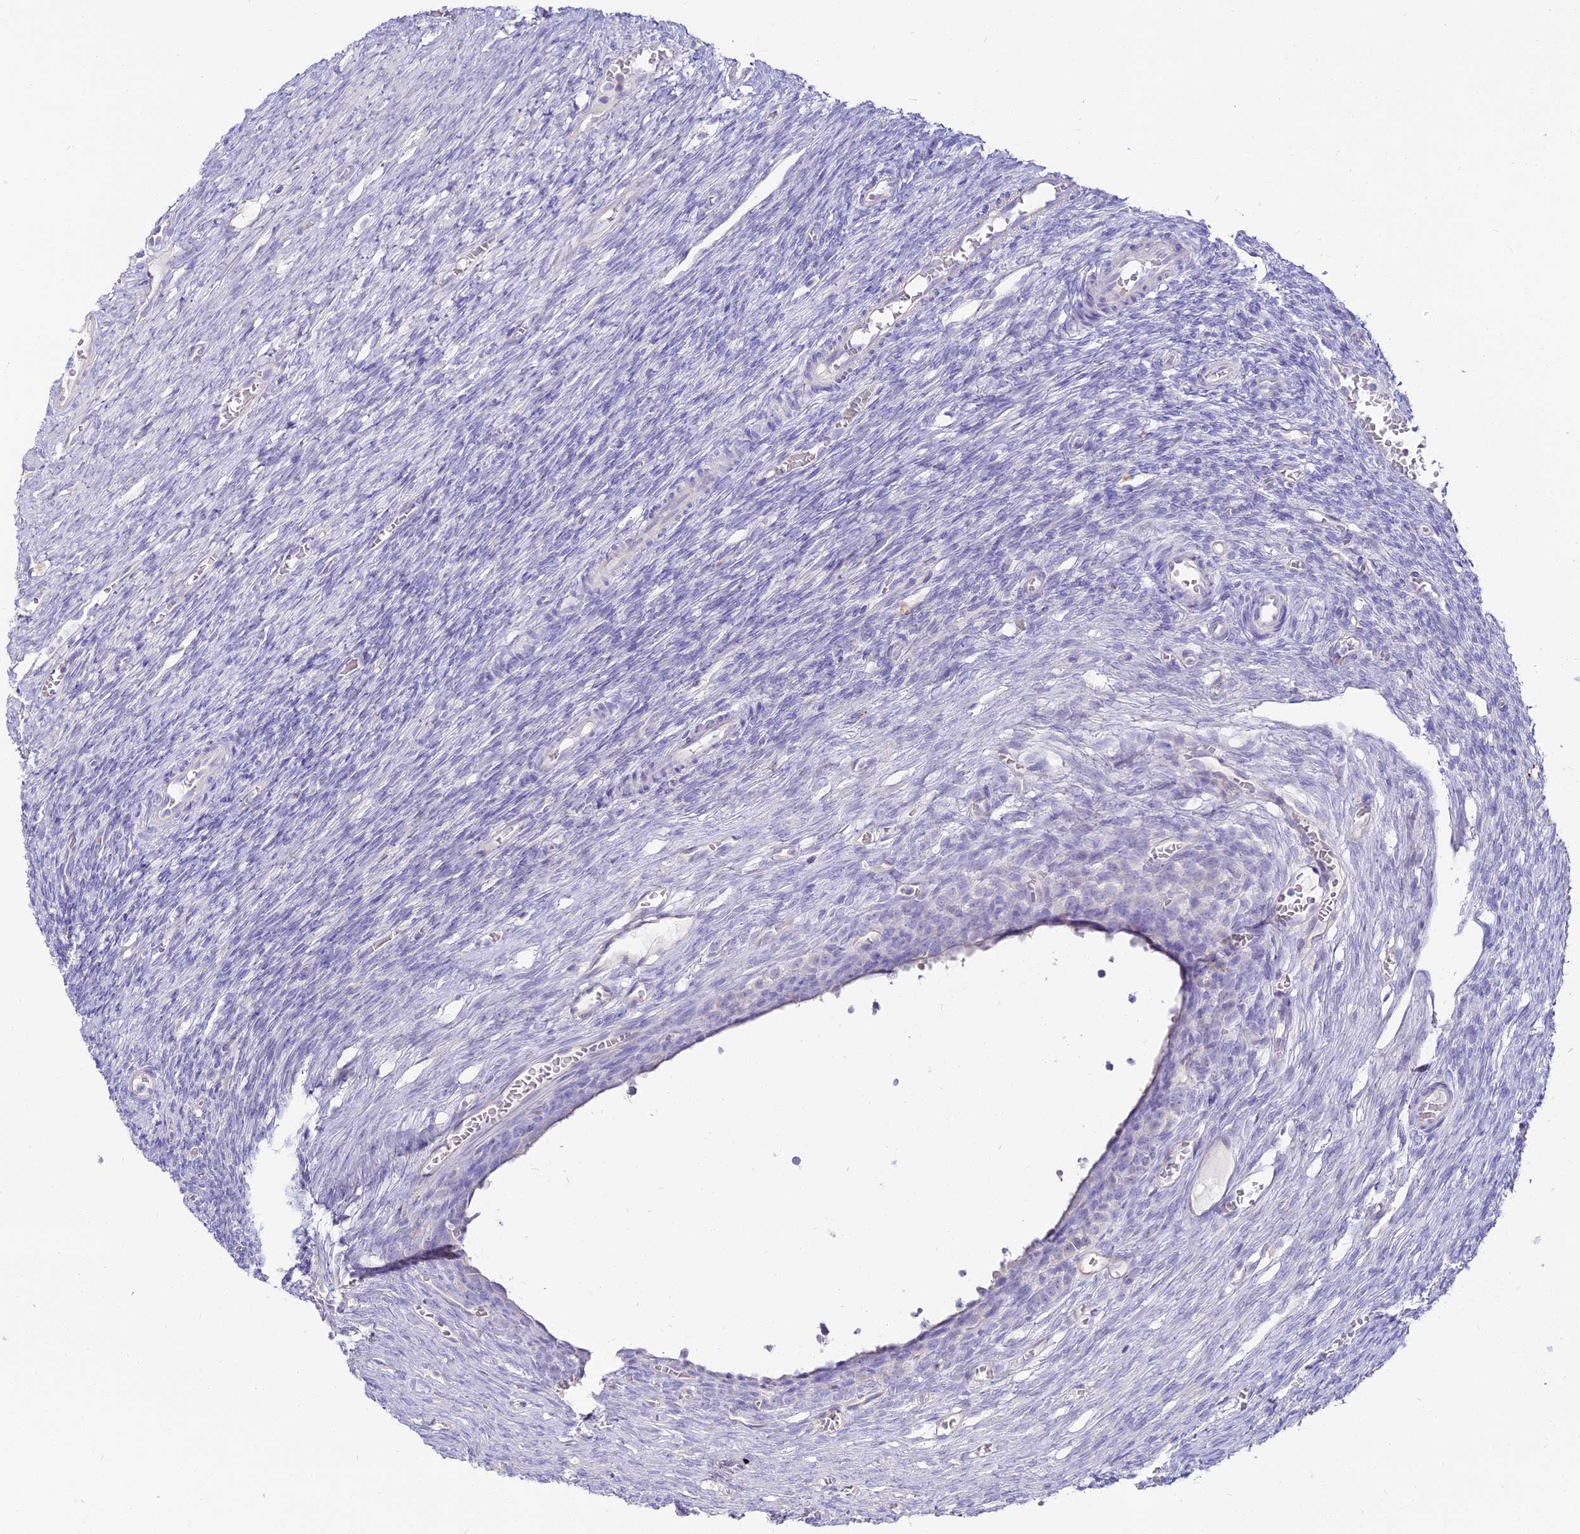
{"staining": {"intensity": "negative", "quantity": "none", "location": "none"}, "tissue": "ovary", "cell_type": "Ovarian stroma cells", "image_type": "normal", "snomed": [{"axis": "morphology", "description": "Normal tissue, NOS"}, {"axis": "topography", "description": "Ovary"}], "caption": "Immunohistochemical staining of unremarkable human ovary reveals no significant staining in ovarian stroma cells. The staining is performed using DAB (3,3'-diaminobenzidine) brown chromogen with nuclei counter-stained in using hematoxylin.", "gene": "ALPG", "patient": {"sex": "female", "age": 27}}